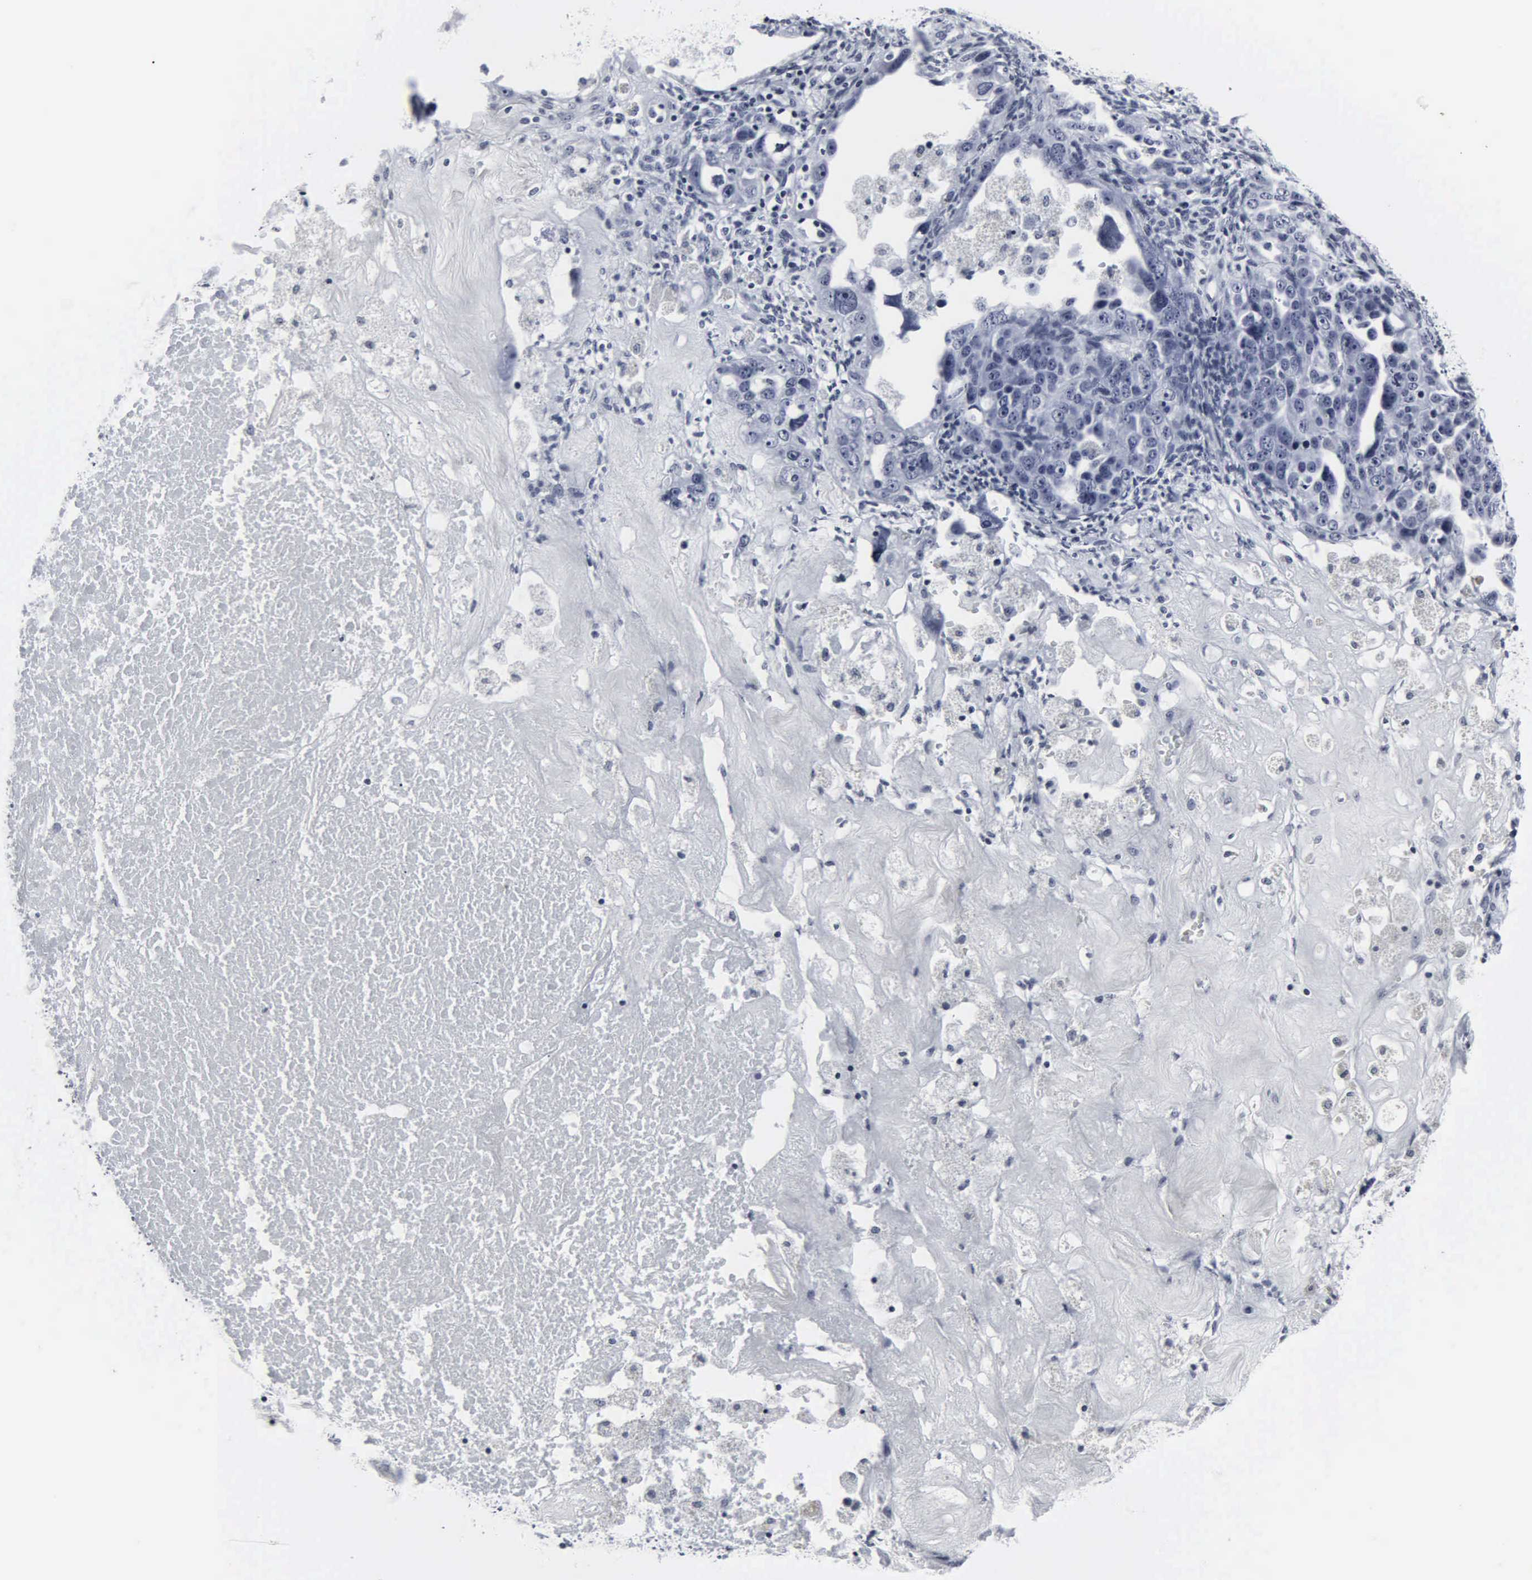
{"staining": {"intensity": "negative", "quantity": "none", "location": "none"}, "tissue": "ovarian cancer", "cell_type": "Tumor cells", "image_type": "cancer", "snomed": [{"axis": "morphology", "description": "Cystadenocarcinoma, serous, NOS"}, {"axis": "topography", "description": "Ovary"}], "caption": "Human ovarian serous cystadenocarcinoma stained for a protein using IHC shows no staining in tumor cells.", "gene": "DGCR2", "patient": {"sex": "female", "age": 66}}